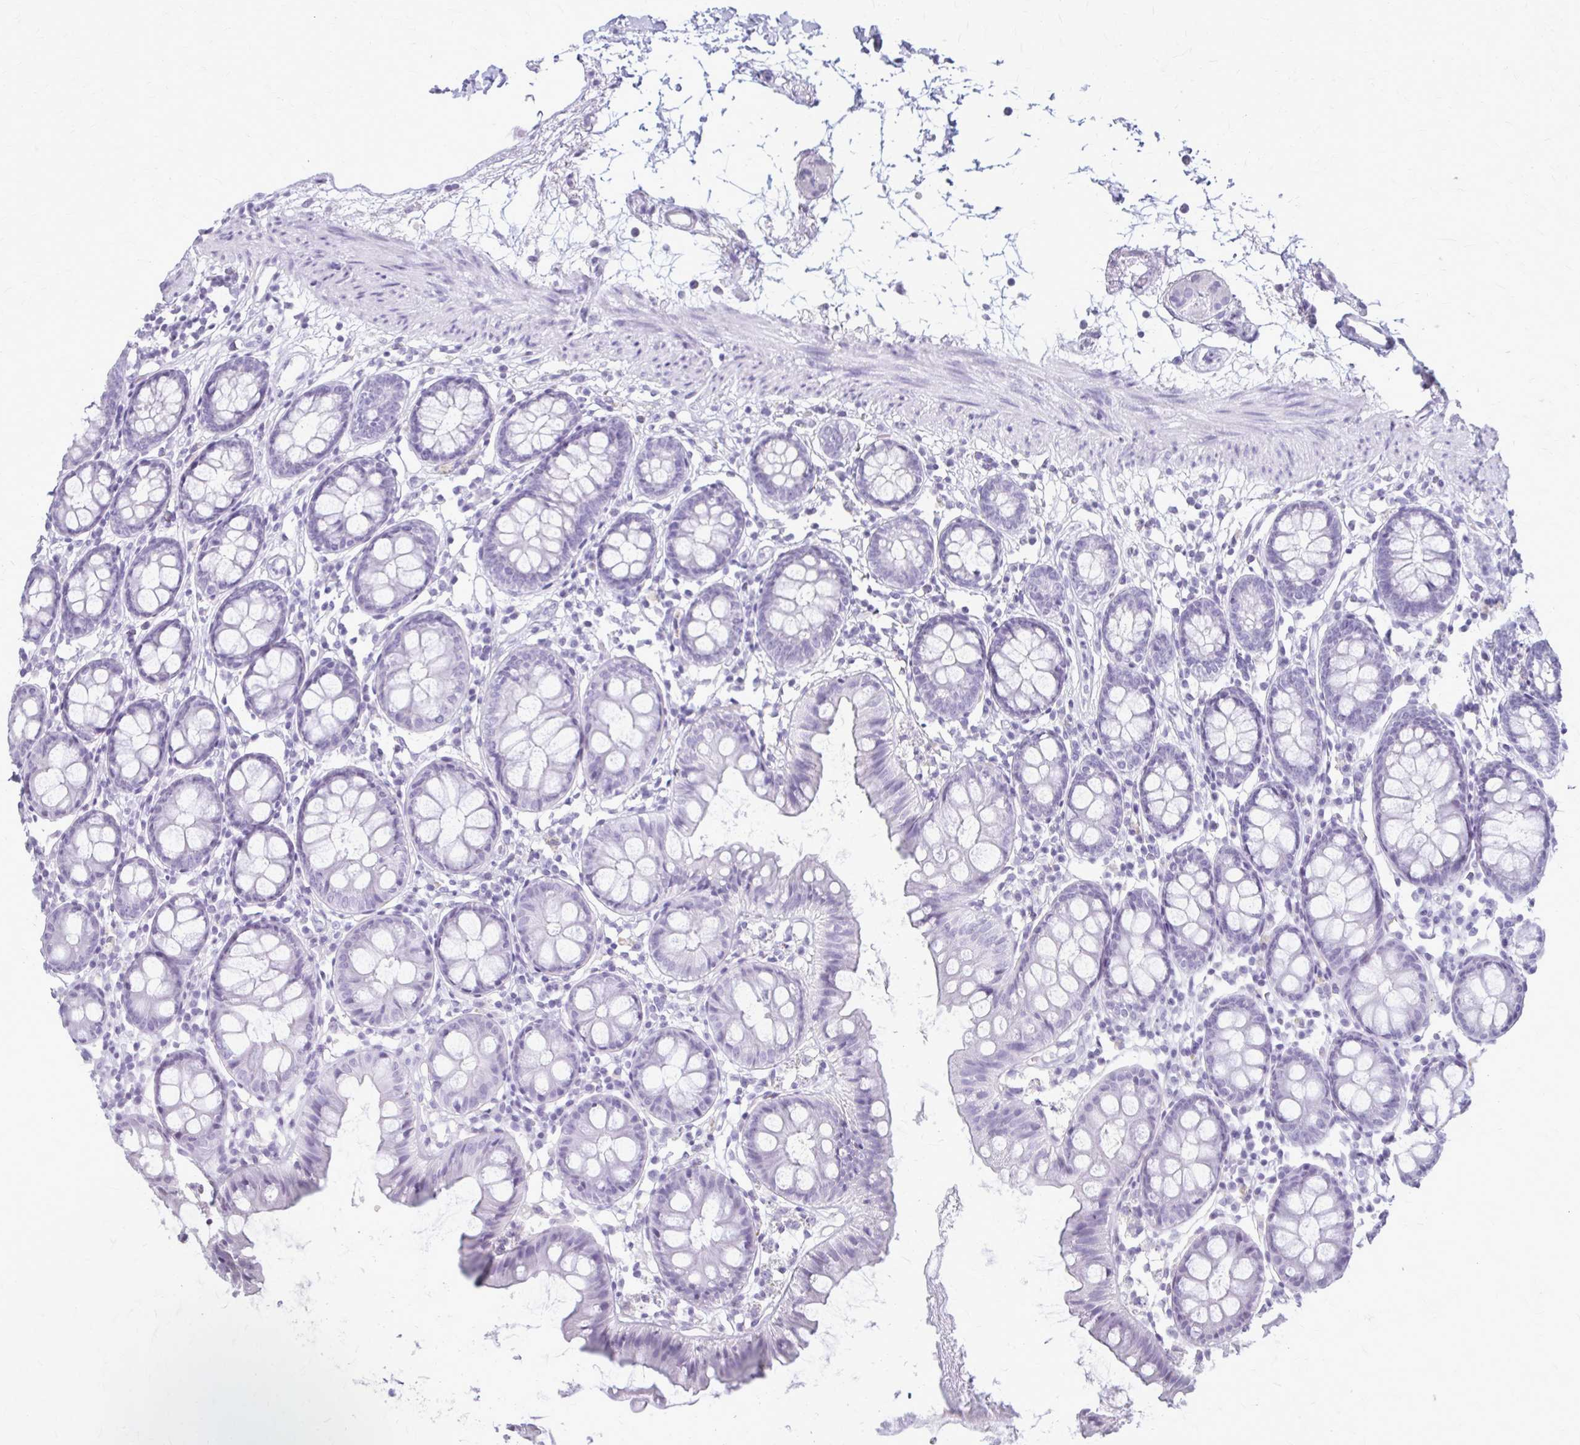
{"staining": {"intensity": "negative", "quantity": "none", "location": "none"}, "tissue": "colon", "cell_type": "Endothelial cells", "image_type": "normal", "snomed": [{"axis": "morphology", "description": "Normal tissue, NOS"}, {"axis": "topography", "description": "Colon"}], "caption": "Immunohistochemistry micrograph of unremarkable human colon stained for a protein (brown), which shows no expression in endothelial cells. (DAB (3,3'-diaminobenzidine) immunohistochemistry with hematoxylin counter stain).", "gene": "KRT5", "patient": {"sex": "female", "age": 84}}